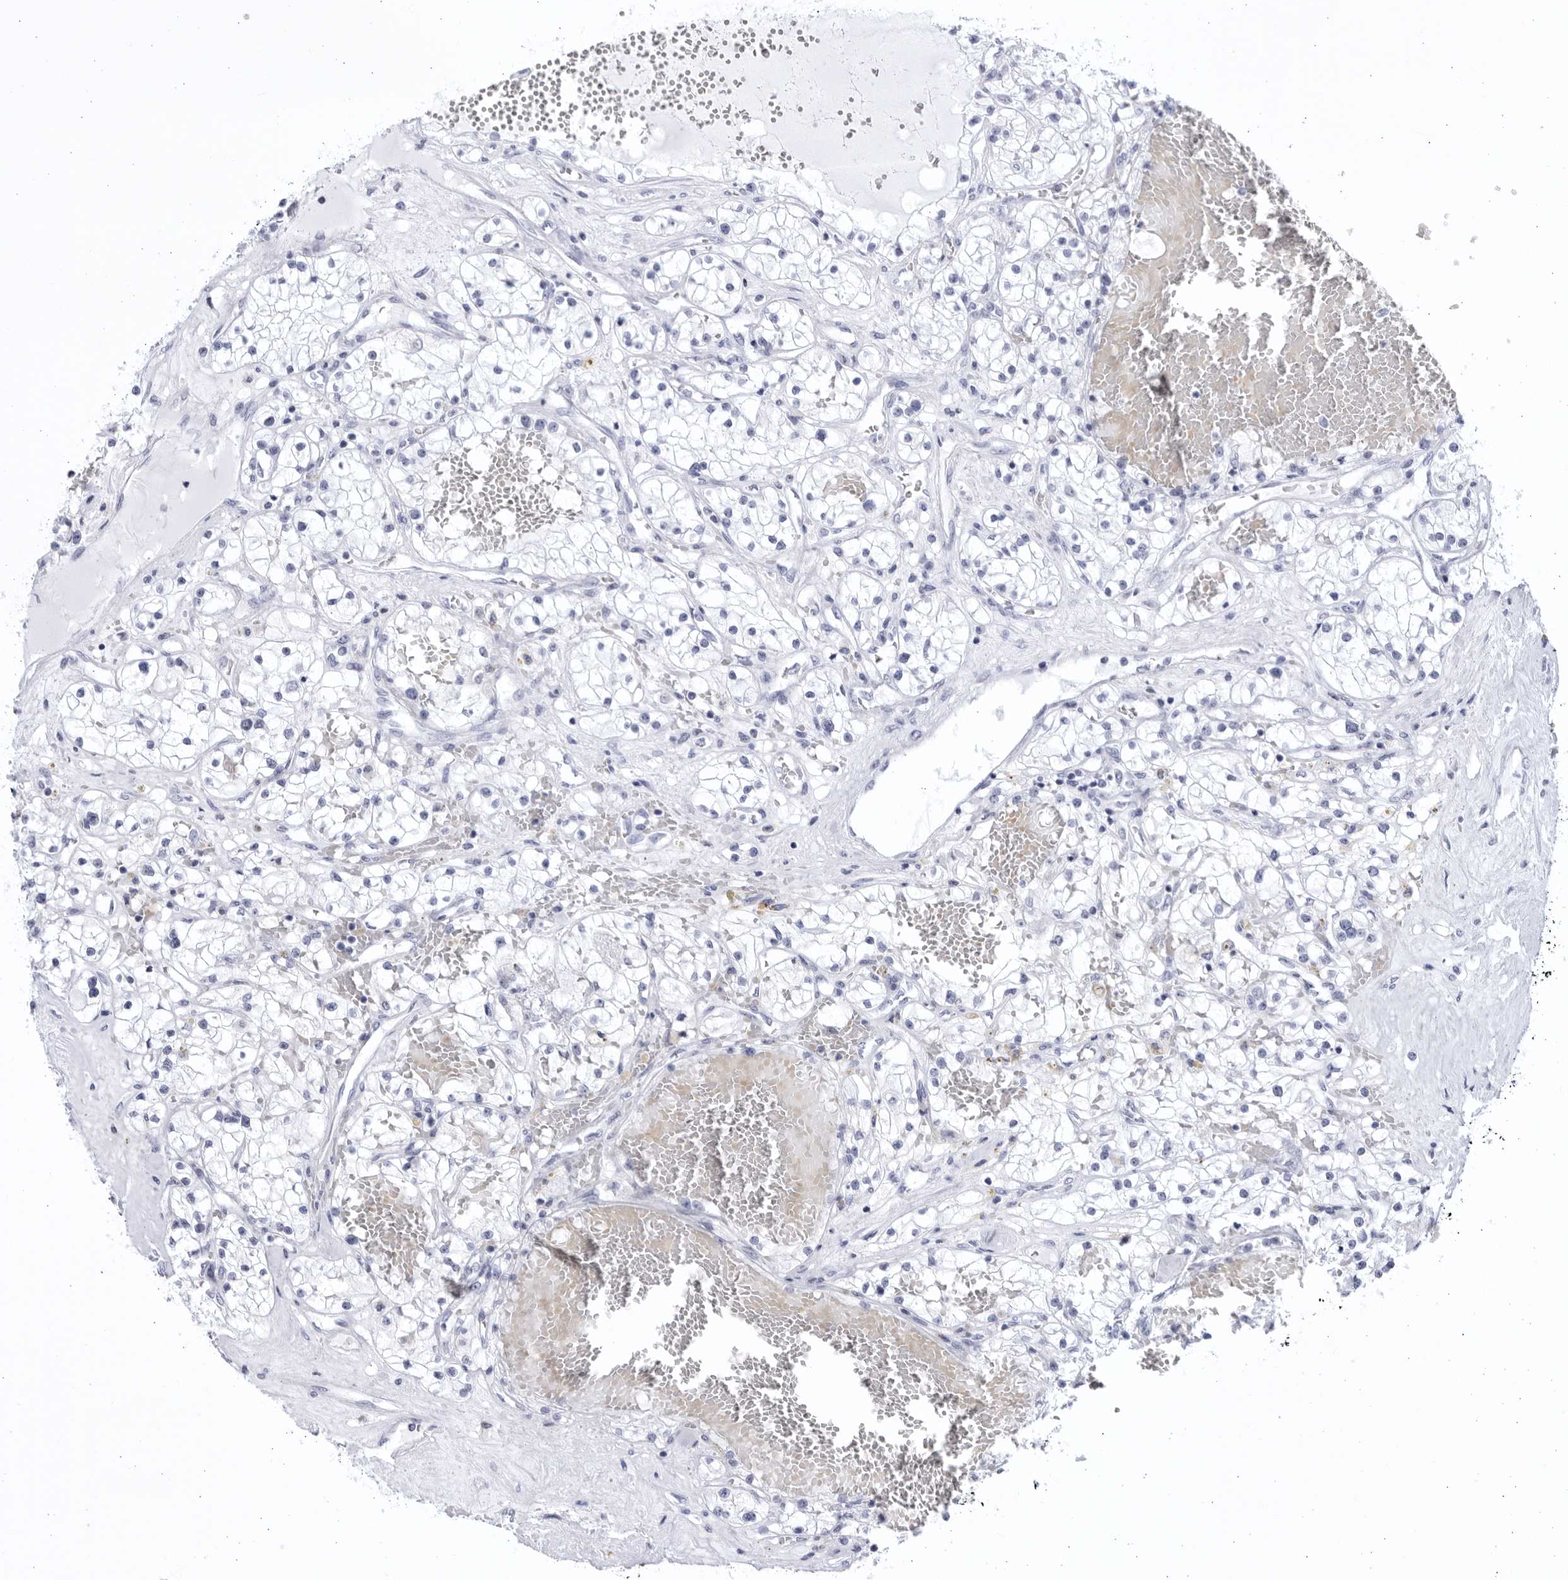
{"staining": {"intensity": "negative", "quantity": "none", "location": "none"}, "tissue": "renal cancer", "cell_type": "Tumor cells", "image_type": "cancer", "snomed": [{"axis": "morphology", "description": "Normal tissue, NOS"}, {"axis": "morphology", "description": "Adenocarcinoma, NOS"}, {"axis": "topography", "description": "Kidney"}], "caption": "Photomicrograph shows no significant protein positivity in tumor cells of renal cancer.", "gene": "CCDC181", "patient": {"sex": "male", "age": 68}}